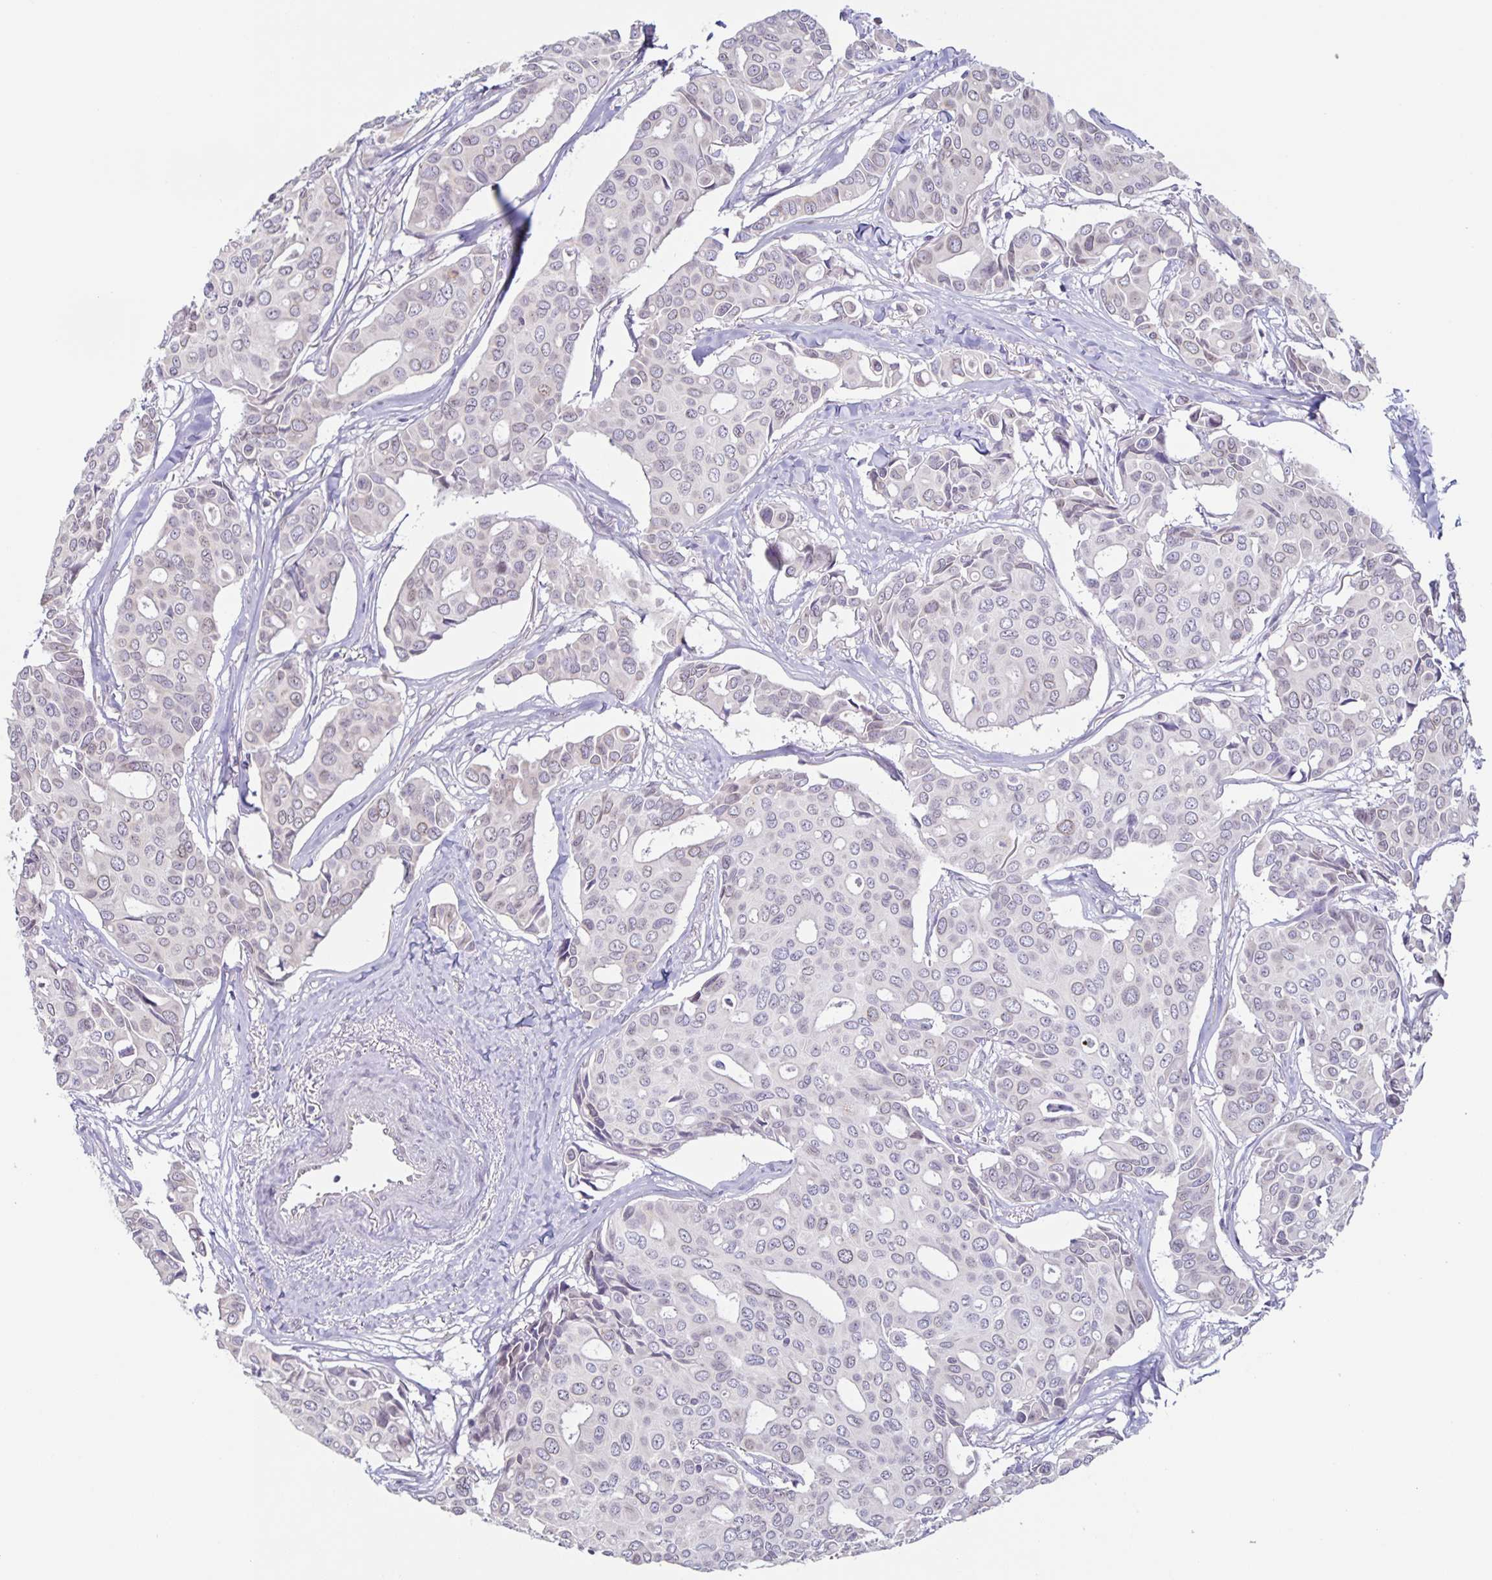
{"staining": {"intensity": "weak", "quantity": "<25%", "location": "cytoplasmic/membranous,nuclear"}, "tissue": "breast cancer", "cell_type": "Tumor cells", "image_type": "cancer", "snomed": [{"axis": "morphology", "description": "Duct carcinoma"}, {"axis": "topography", "description": "Breast"}], "caption": "The histopathology image demonstrates no significant positivity in tumor cells of breast cancer.", "gene": "SYNE2", "patient": {"sex": "female", "age": 54}}